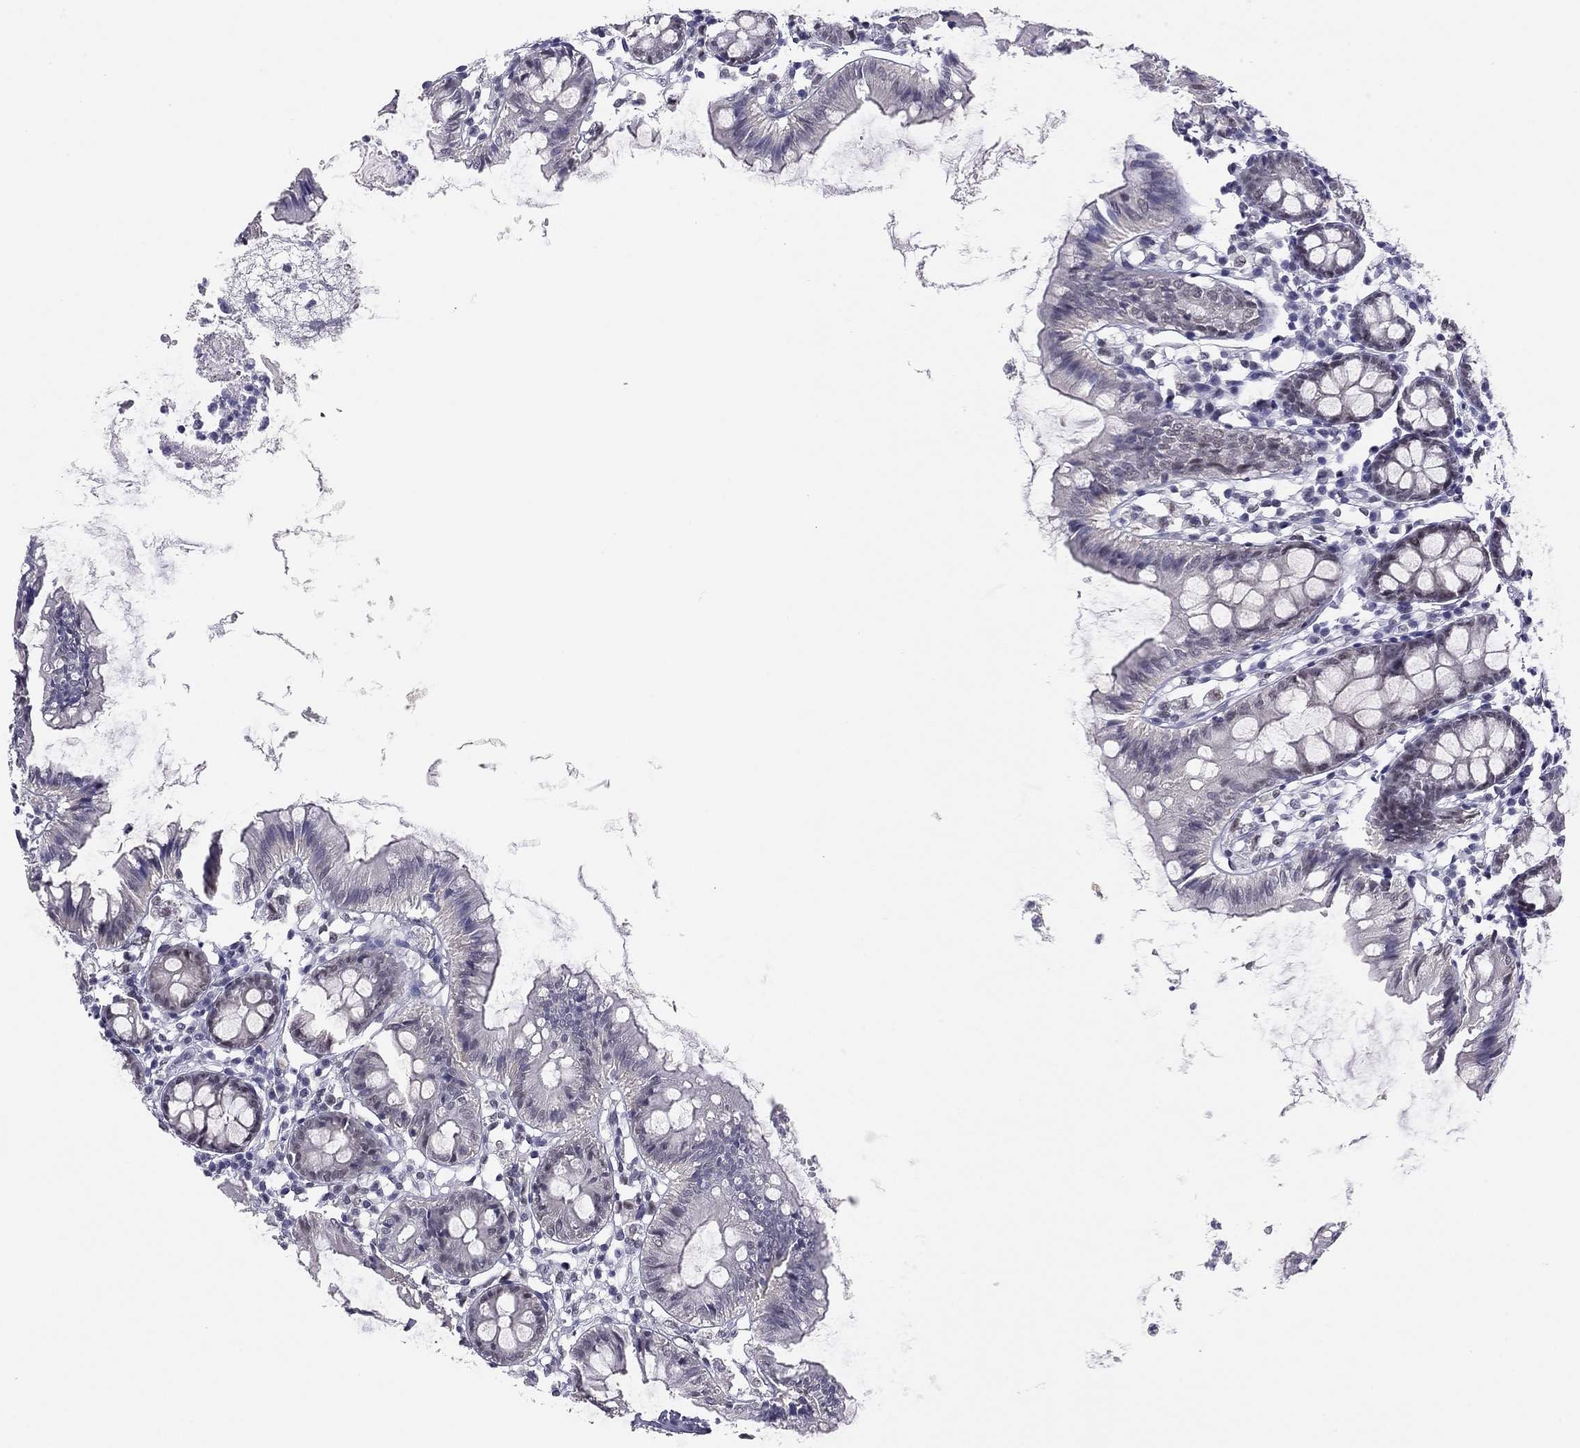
{"staining": {"intensity": "negative", "quantity": "none", "location": "none"}, "tissue": "colon", "cell_type": "Endothelial cells", "image_type": "normal", "snomed": [{"axis": "morphology", "description": "Normal tissue, NOS"}, {"axis": "topography", "description": "Colon"}], "caption": "Endothelial cells show no significant protein staining in normal colon. The staining is performed using DAB brown chromogen with nuclei counter-stained in using hematoxylin.", "gene": "DOT1L", "patient": {"sex": "female", "age": 84}}